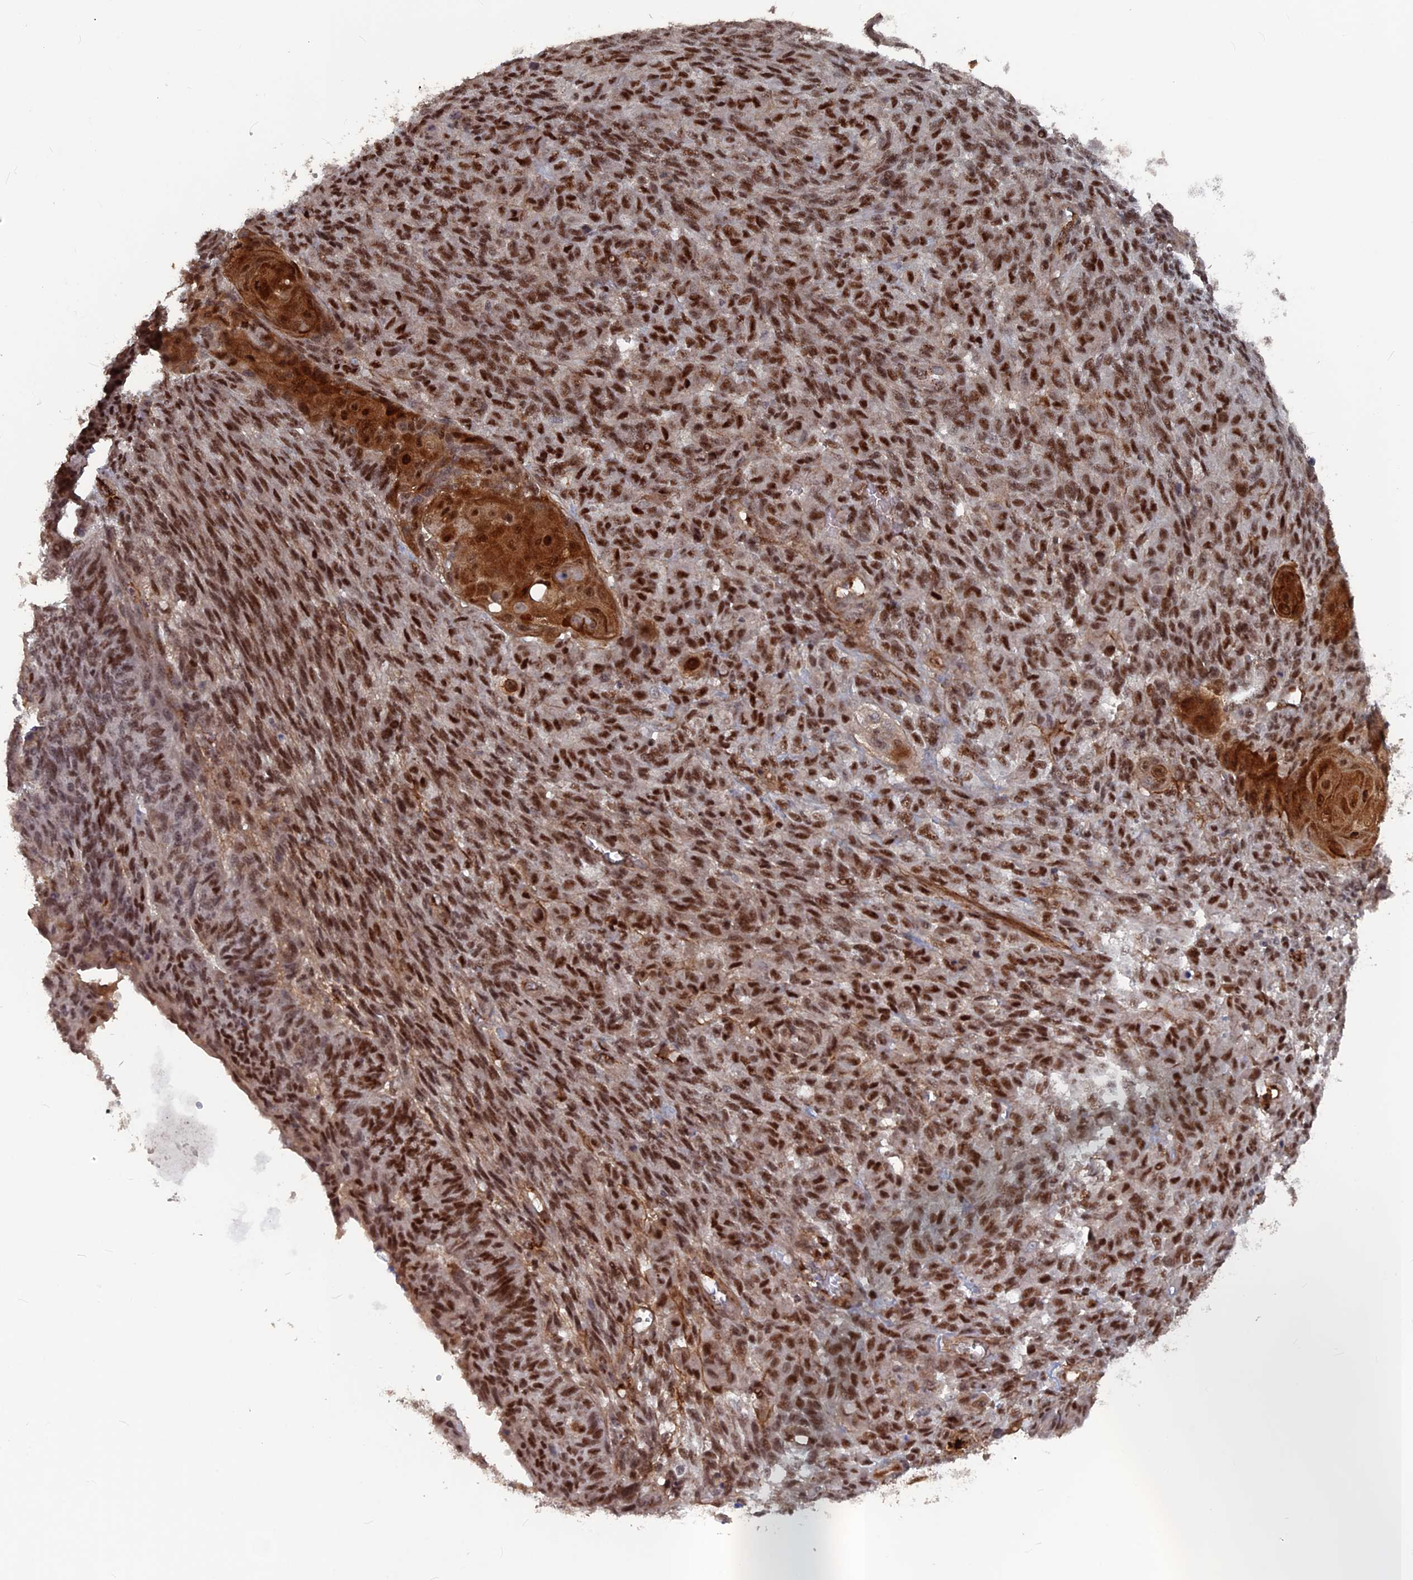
{"staining": {"intensity": "strong", "quantity": "25%-75%", "location": "nuclear"}, "tissue": "endometrial cancer", "cell_type": "Tumor cells", "image_type": "cancer", "snomed": [{"axis": "morphology", "description": "Adenocarcinoma, NOS"}, {"axis": "topography", "description": "Endometrium"}], "caption": "Immunohistochemistry (IHC) of human endometrial adenocarcinoma demonstrates high levels of strong nuclear staining in approximately 25%-75% of tumor cells. The staining is performed using DAB (3,3'-diaminobenzidine) brown chromogen to label protein expression. The nuclei are counter-stained blue using hematoxylin.", "gene": "SH3D21", "patient": {"sex": "female", "age": 32}}